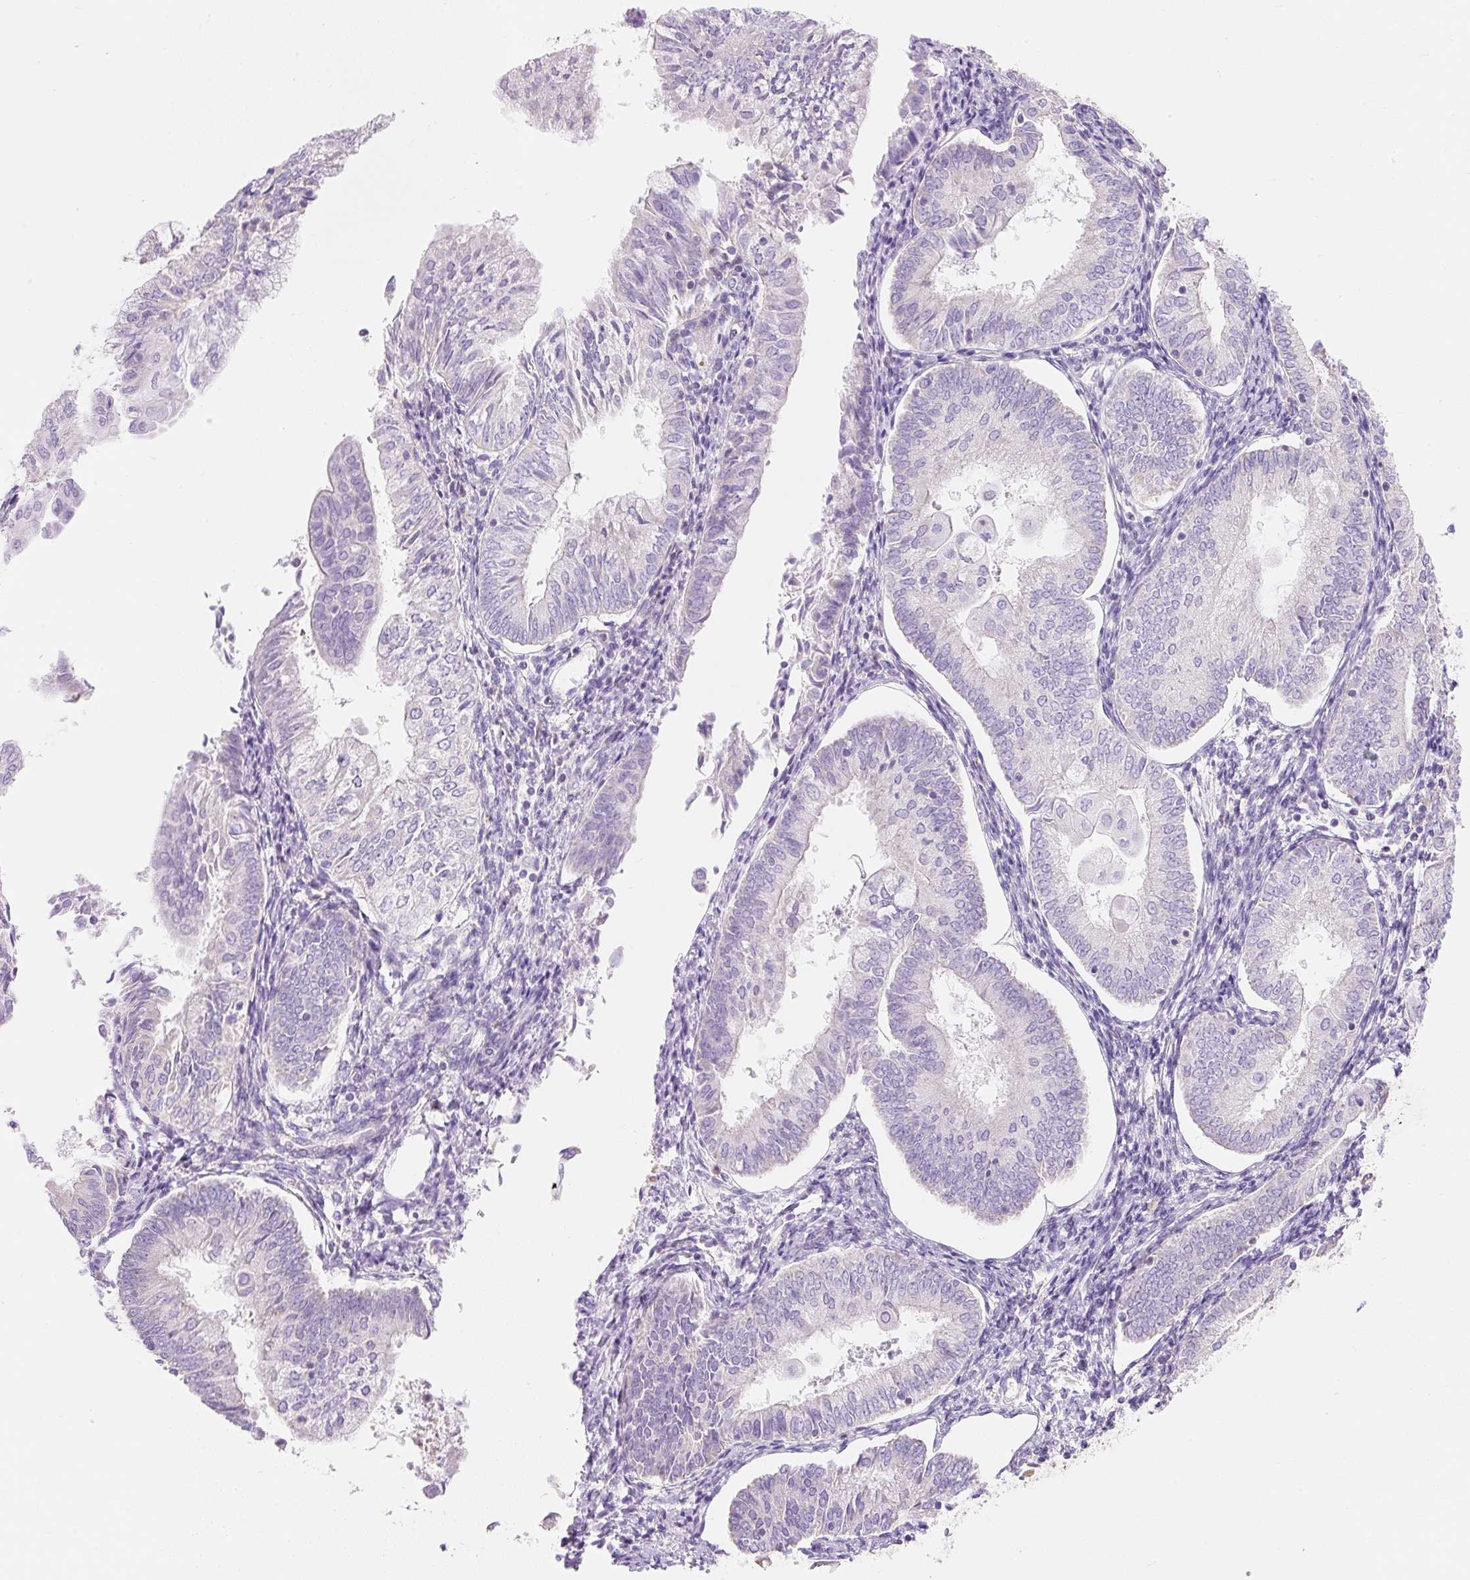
{"staining": {"intensity": "negative", "quantity": "none", "location": "none"}, "tissue": "endometrial cancer", "cell_type": "Tumor cells", "image_type": "cancer", "snomed": [{"axis": "morphology", "description": "Adenocarcinoma, NOS"}, {"axis": "topography", "description": "Endometrium"}], "caption": "Human endometrial cancer (adenocarcinoma) stained for a protein using immunohistochemistry displays no positivity in tumor cells.", "gene": "DHX35", "patient": {"sex": "female", "age": 55}}